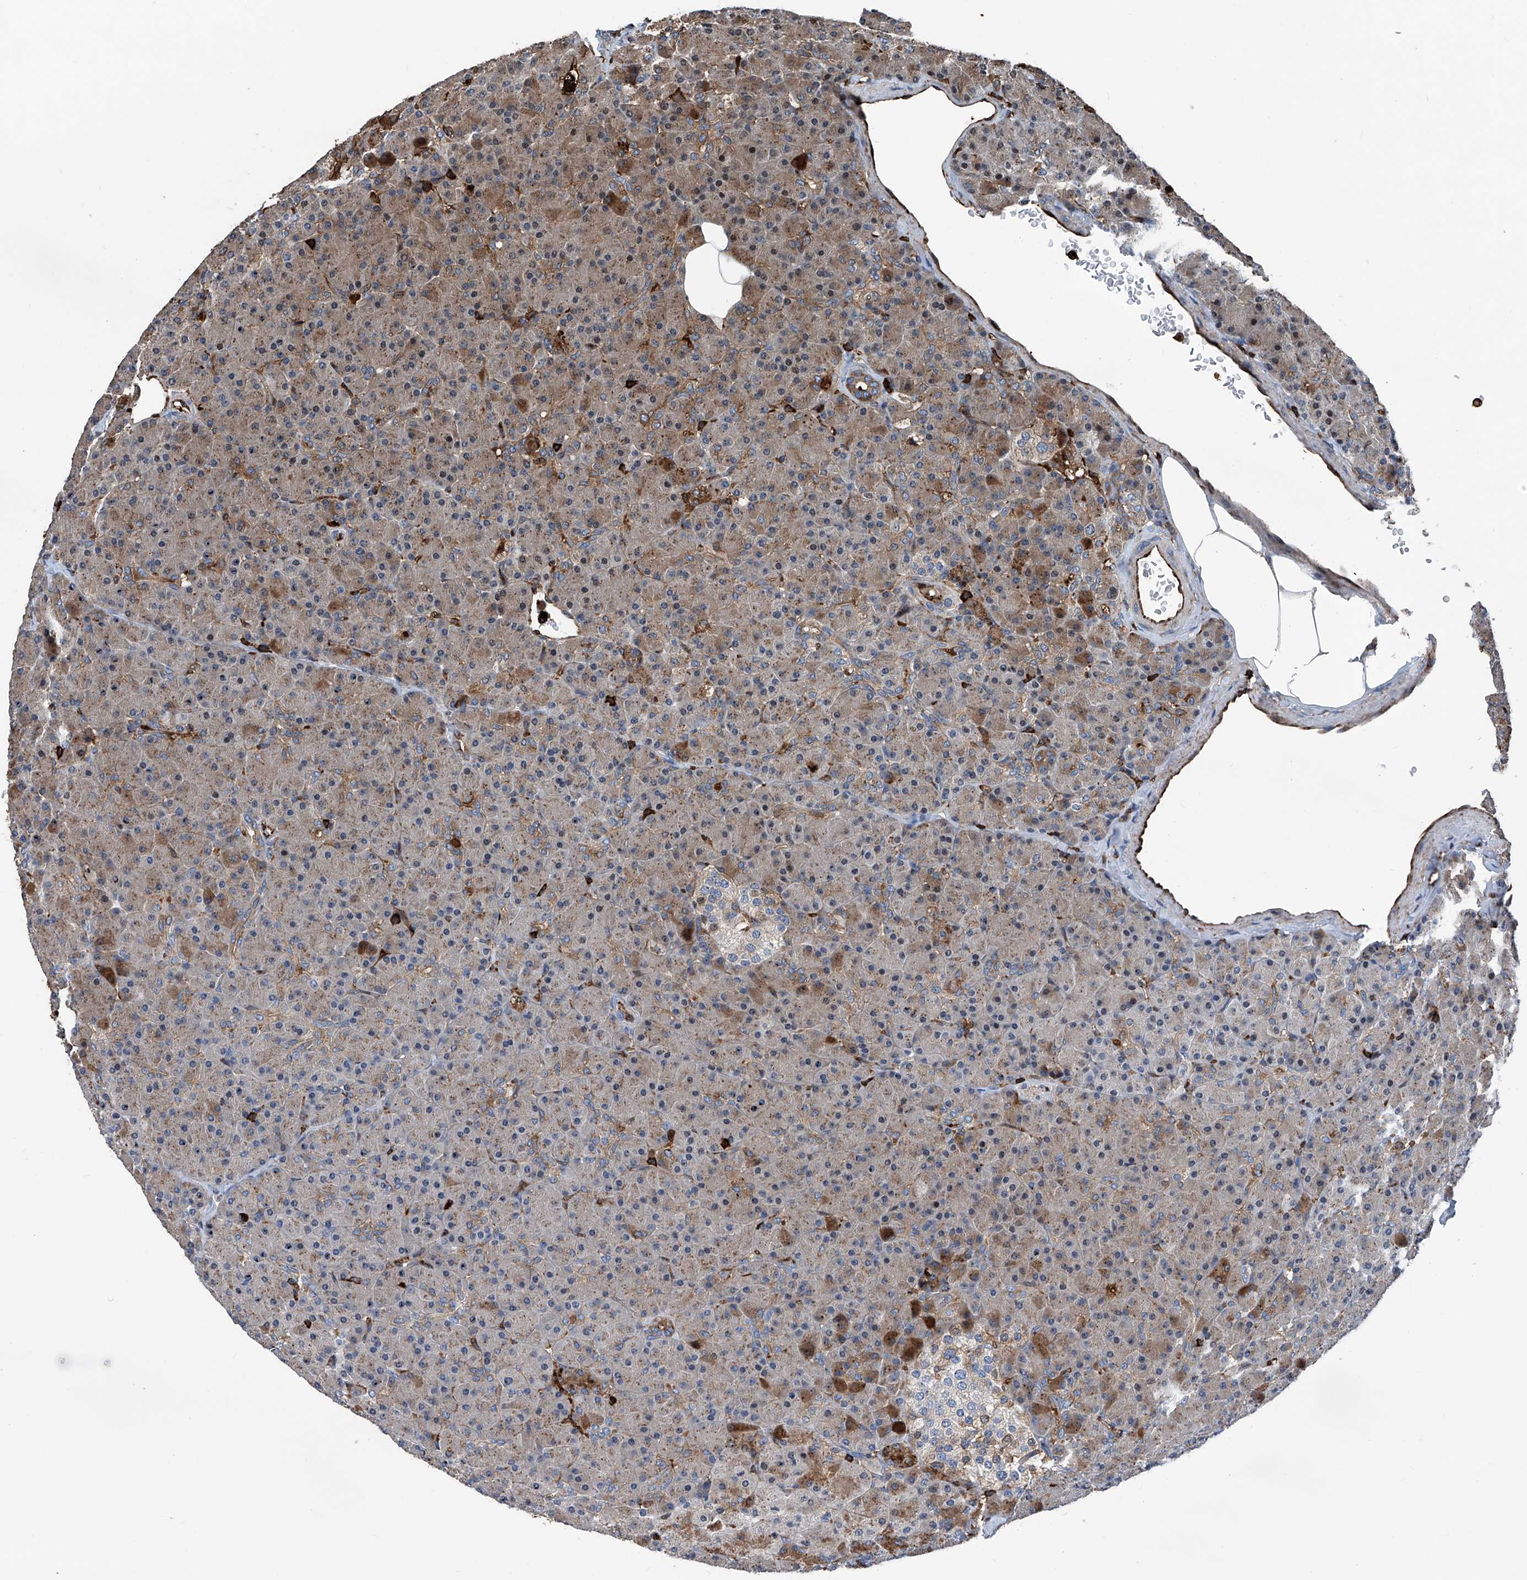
{"staining": {"intensity": "moderate", "quantity": "25%-75%", "location": "cytoplasmic/membranous"}, "tissue": "pancreas", "cell_type": "Exocrine glandular cells", "image_type": "normal", "snomed": [{"axis": "morphology", "description": "Normal tissue, NOS"}, {"axis": "topography", "description": "Pancreas"}], "caption": "The immunohistochemical stain highlights moderate cytoplasmic/membranous staining in exocrine glandular cells of unremarkable pancreas.", "gene": "ZNF484", "patient": {"sex": "female", "age": 43}}